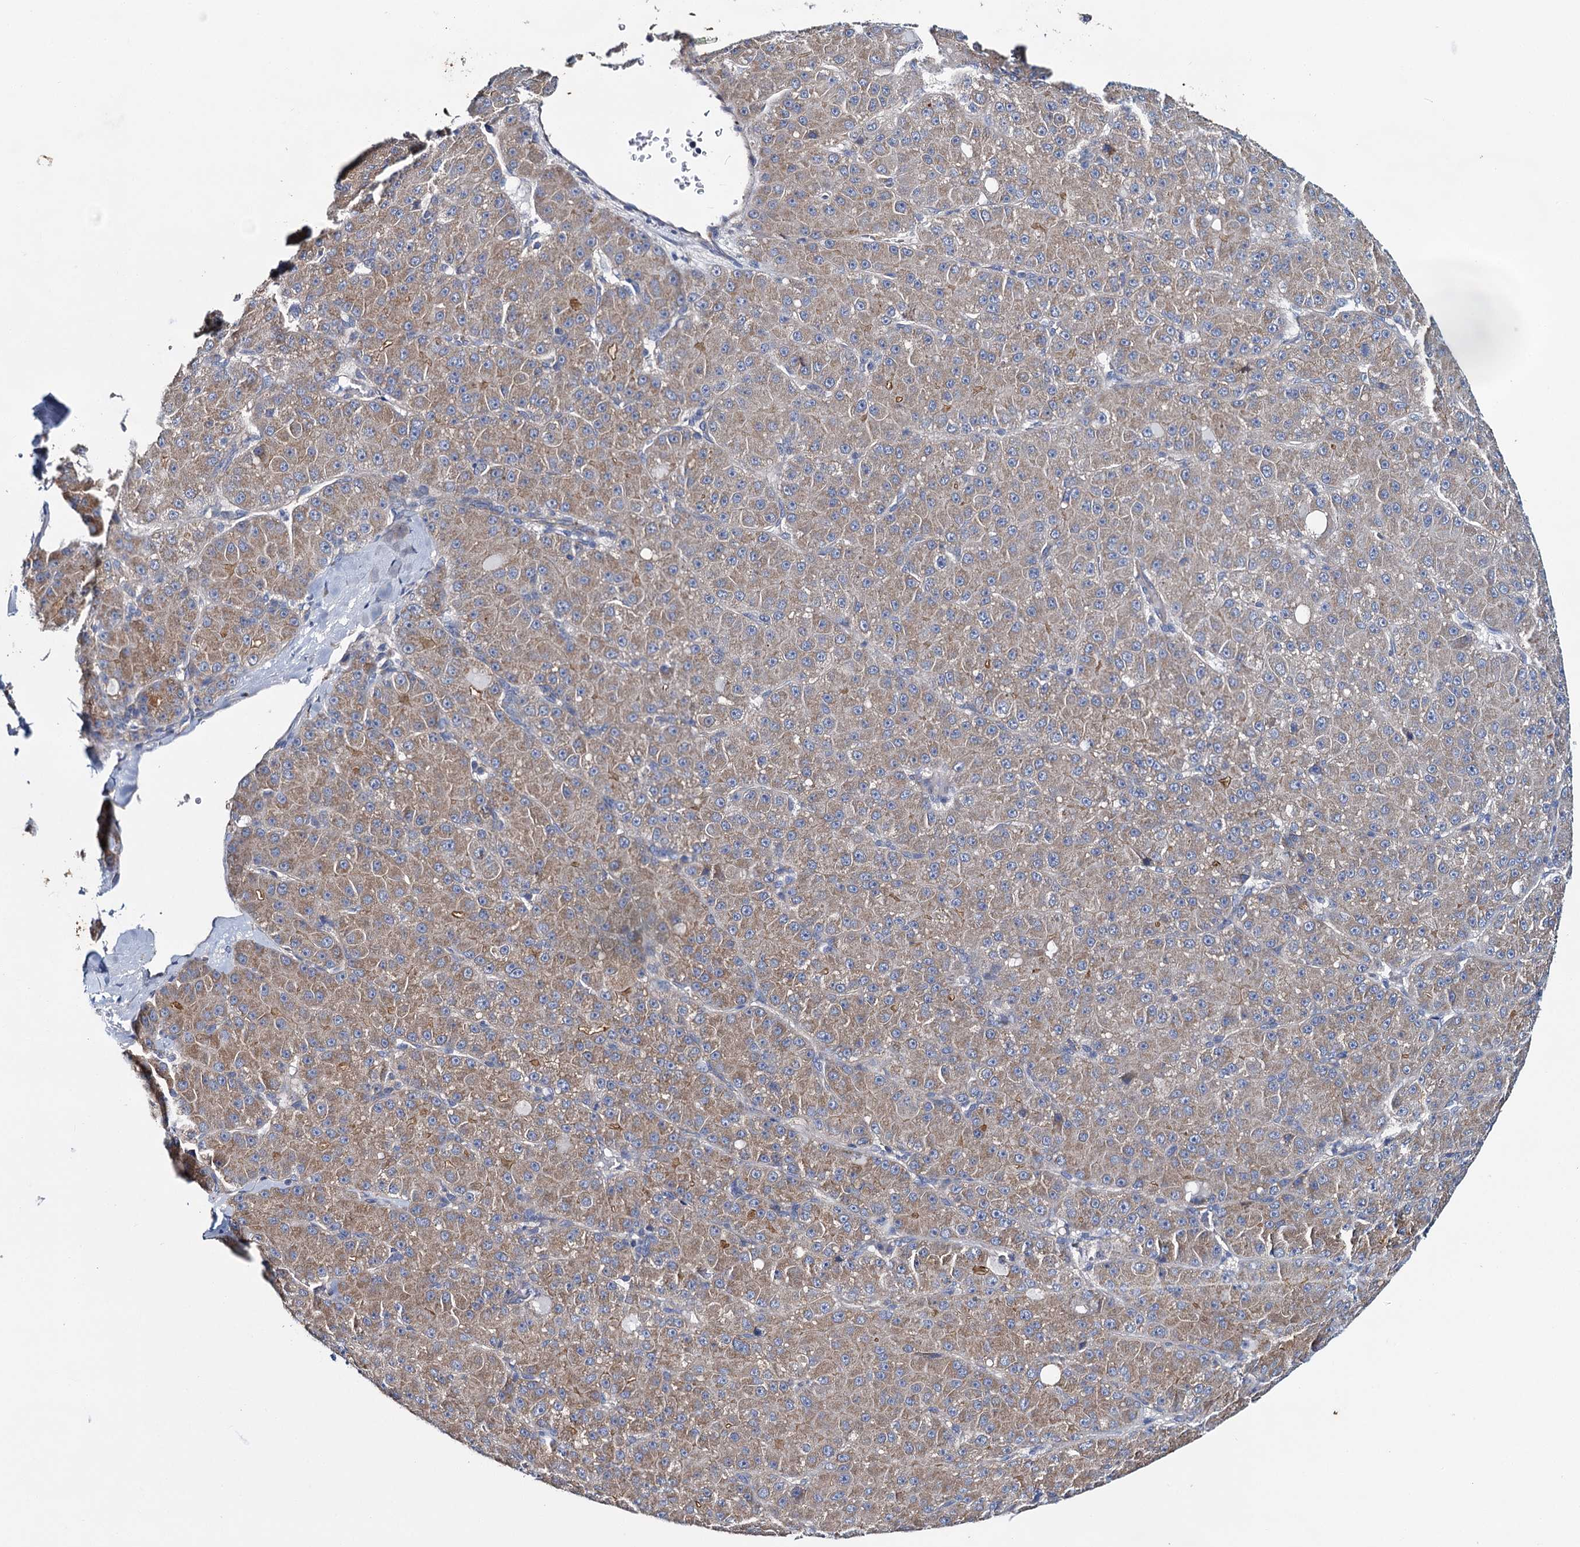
{"staining": {"intensity": "moderate", "quantity": ">75%", "location": "cytoplasmic/membranous"}, "tissue": "liver cancer", "cell_type": "Tumor cells", "image_type": "cancer", "snomed": [{"axis": "morphology", "description": "Carcinoma, Hepatocellular, NOS"}, {"axis": "topography", "description": "Liver"}], "caption": "Immunohistochemical staining of human liver cancer (hepatocellular carcinoma) demonstrates medium levels of moderate cytoplasmic/membranous staining in about >75% of tumor cells.", "gene": "CEP295", "patient": {"sex": "male", "age": 67}}